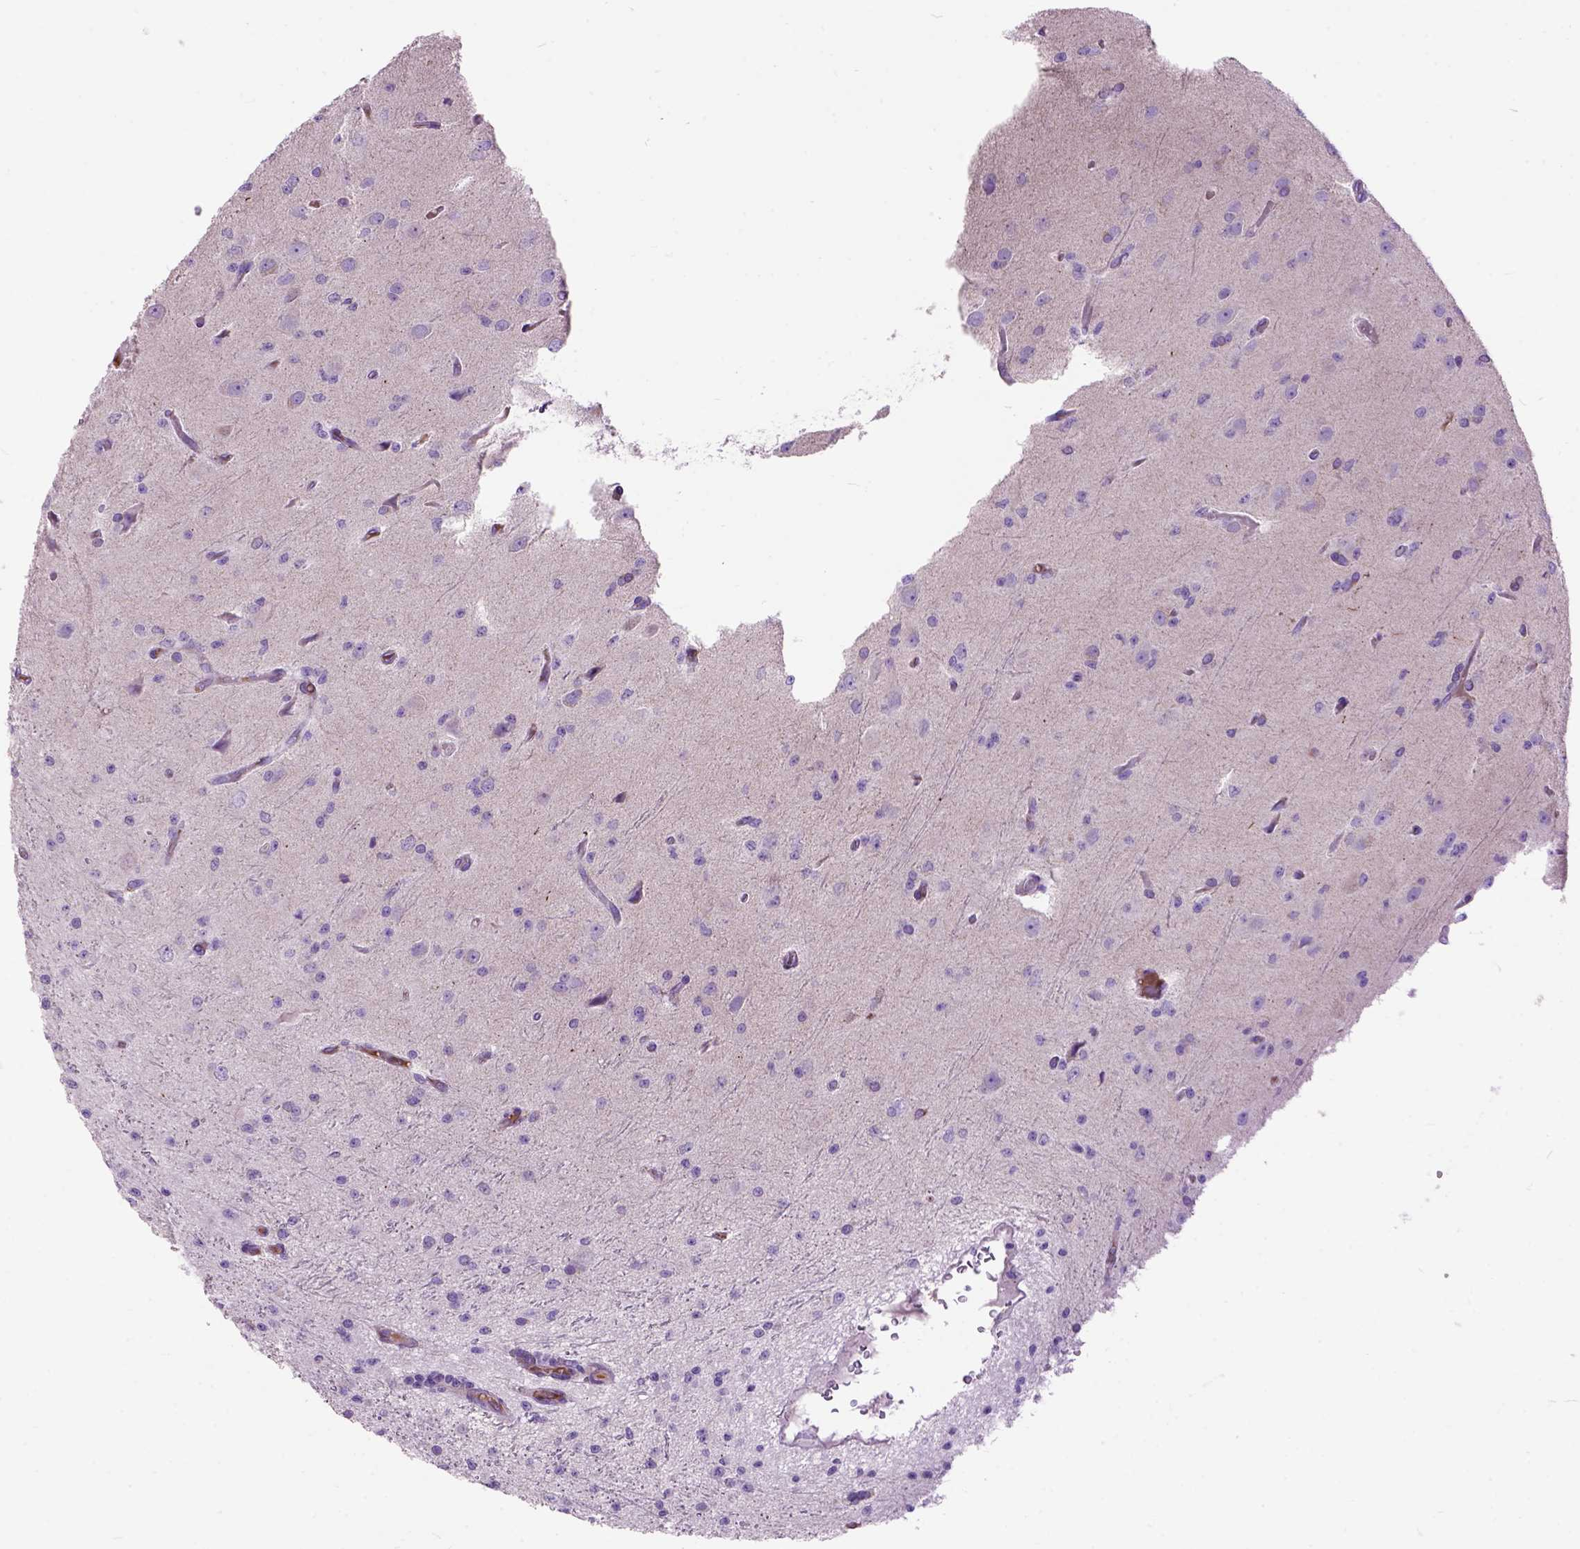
{"staining": {"intensity": "negative", "quantity": "none", "location": "none"}, "tissue": "glioma", "cell_type": "Tumor cells", "image_type": "cancer", "snomed": [{"axis": "morphology", "description": "Glioma, malignant, Low grade"}, {"axis": "topography", "description": "Brain"}], "caption": "Tumor cells show no significant protein positivity in malignant glioma (low-grade).", "gene": "MAPT", "patient": {"sex": "male", "age": 27}}